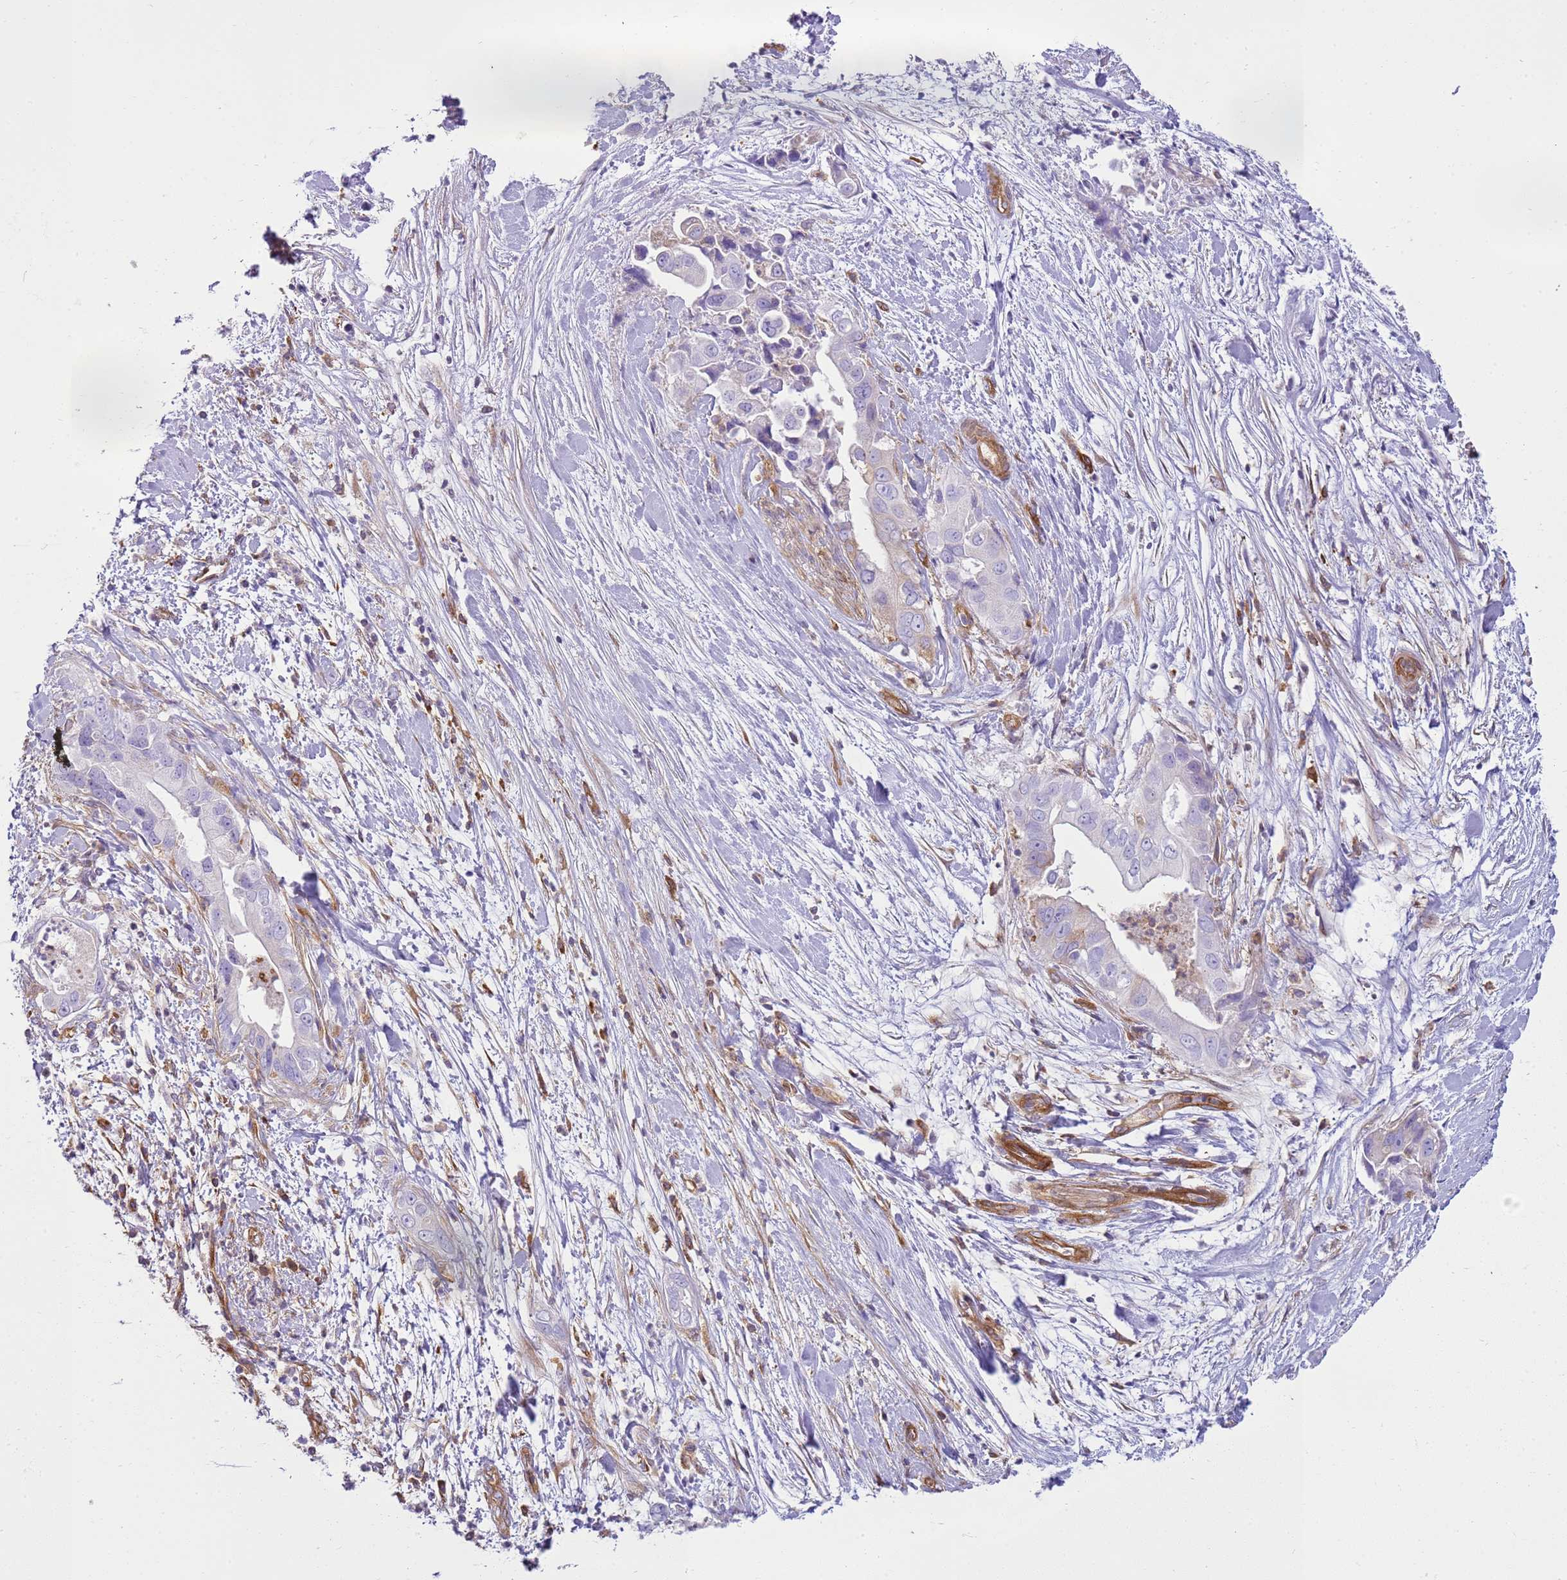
{"staining": {"intensity": "negative", "quantity": "none", "location": "none"}, "tissue": "pancreatic cancer", "cell_type": "Tumor cells", "image_type": "cancer", "snomed": [{"axis": "morphology", "description": "Adenocarcinoma, NOS"}, {"axis": "topography", "description": "Pancreas"}], "caption": "An immunohistochemistry (IHC) micrograph of pancreatic adenocarcinoma is shown. There is no staining in tumor cells of pancreatic adenocarcinoma.", "gene": "SNX21", "patient": {"sex": "female", "age": 78}}